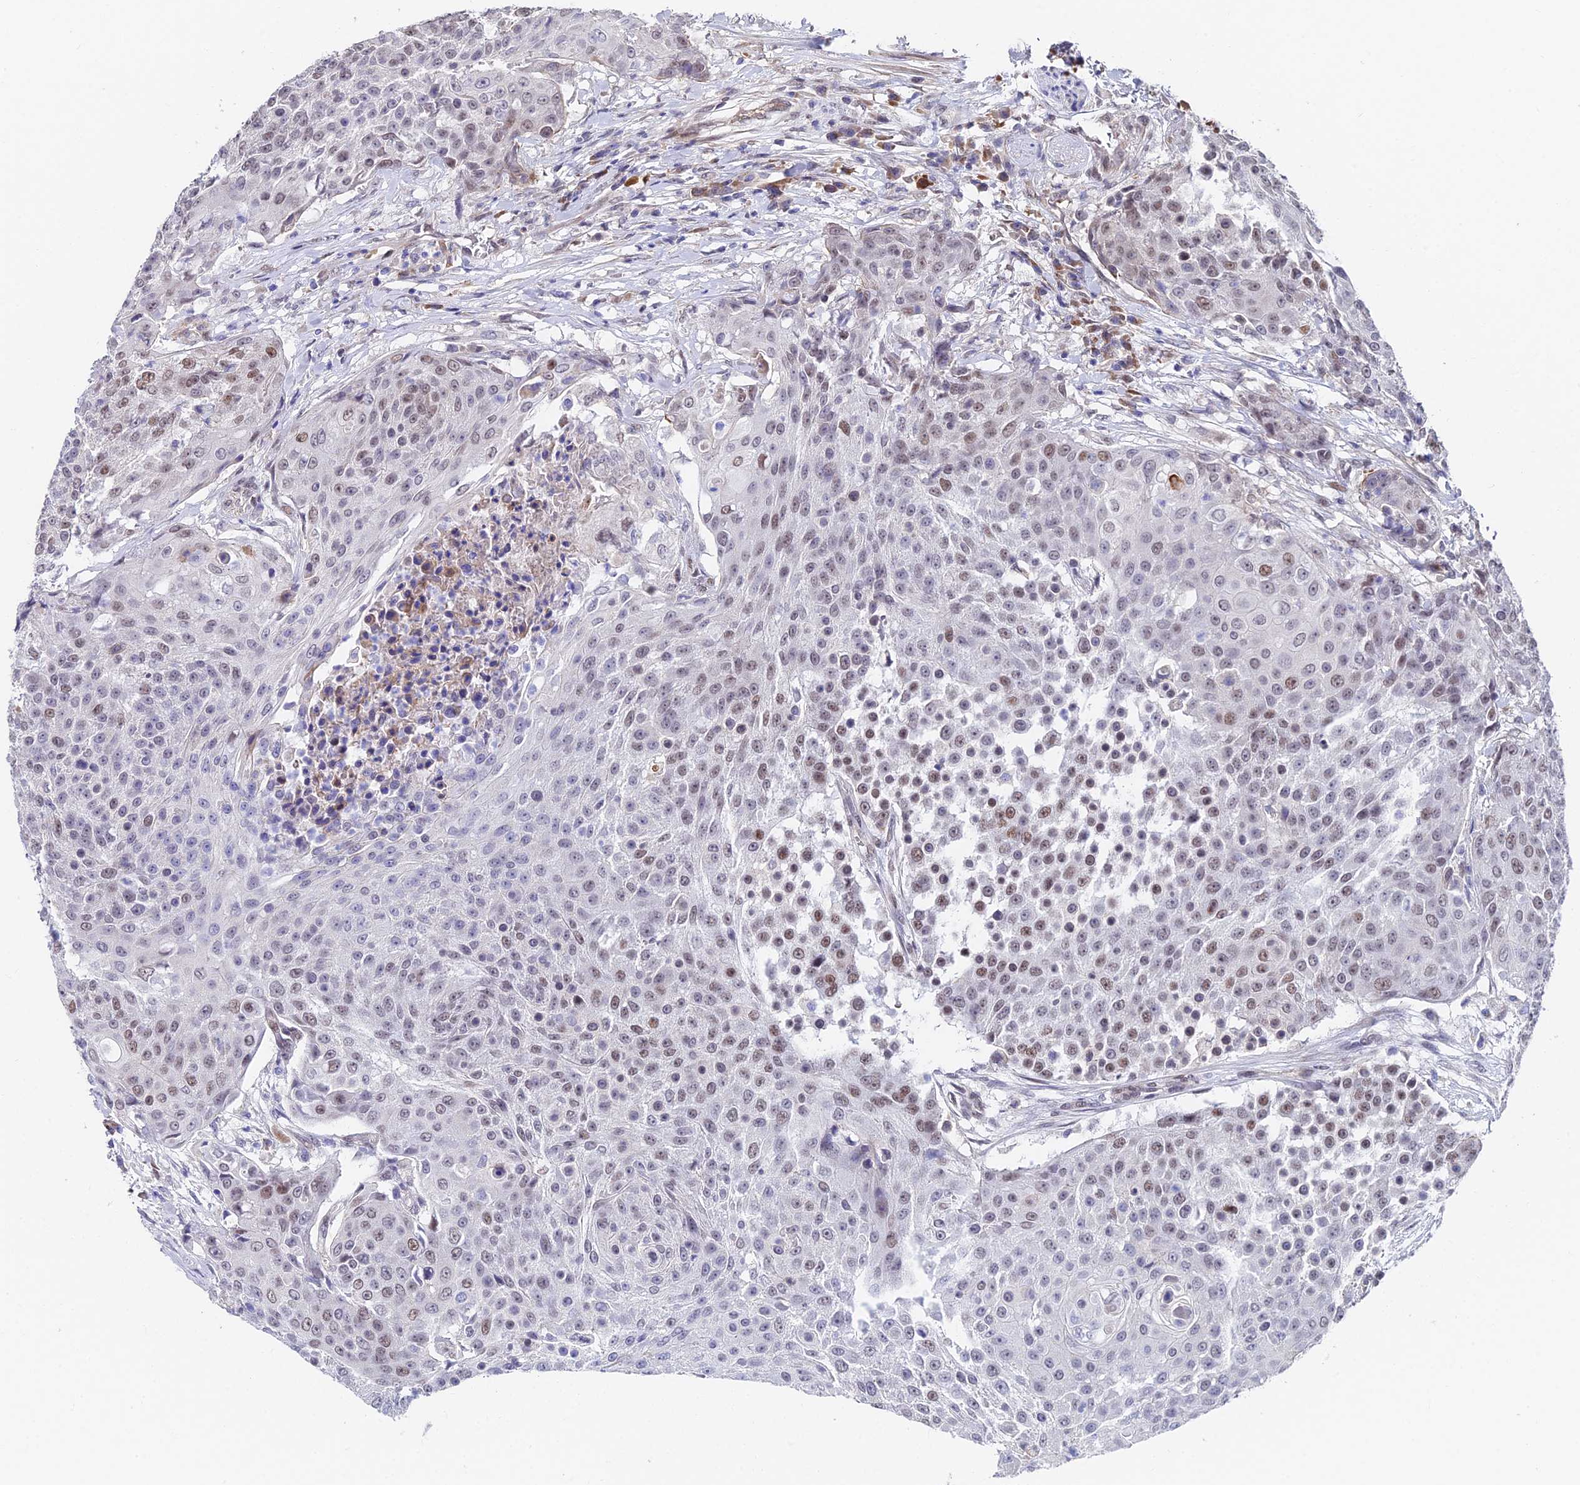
{"staining": {"intensity": "moderate", "quantity": "25%-75%", "location": "nuclear"}, "tissue": "urothelial cancer", "cell_type": "Tumor cells", "image_type": "cancer", "snomed": [{"axis": "morphology", "description": "Urothelial carcinoma, High grade"}, {"axis": "topography", "description": "Urinary bladder"}], "caption": "IHC of human urothelial cancer reveals medium levels of moderate nuclear expression in about 25%-75% of tumor cells.", "gene": "TRIM24", "patient": {"sex": "female", "age": 63}}